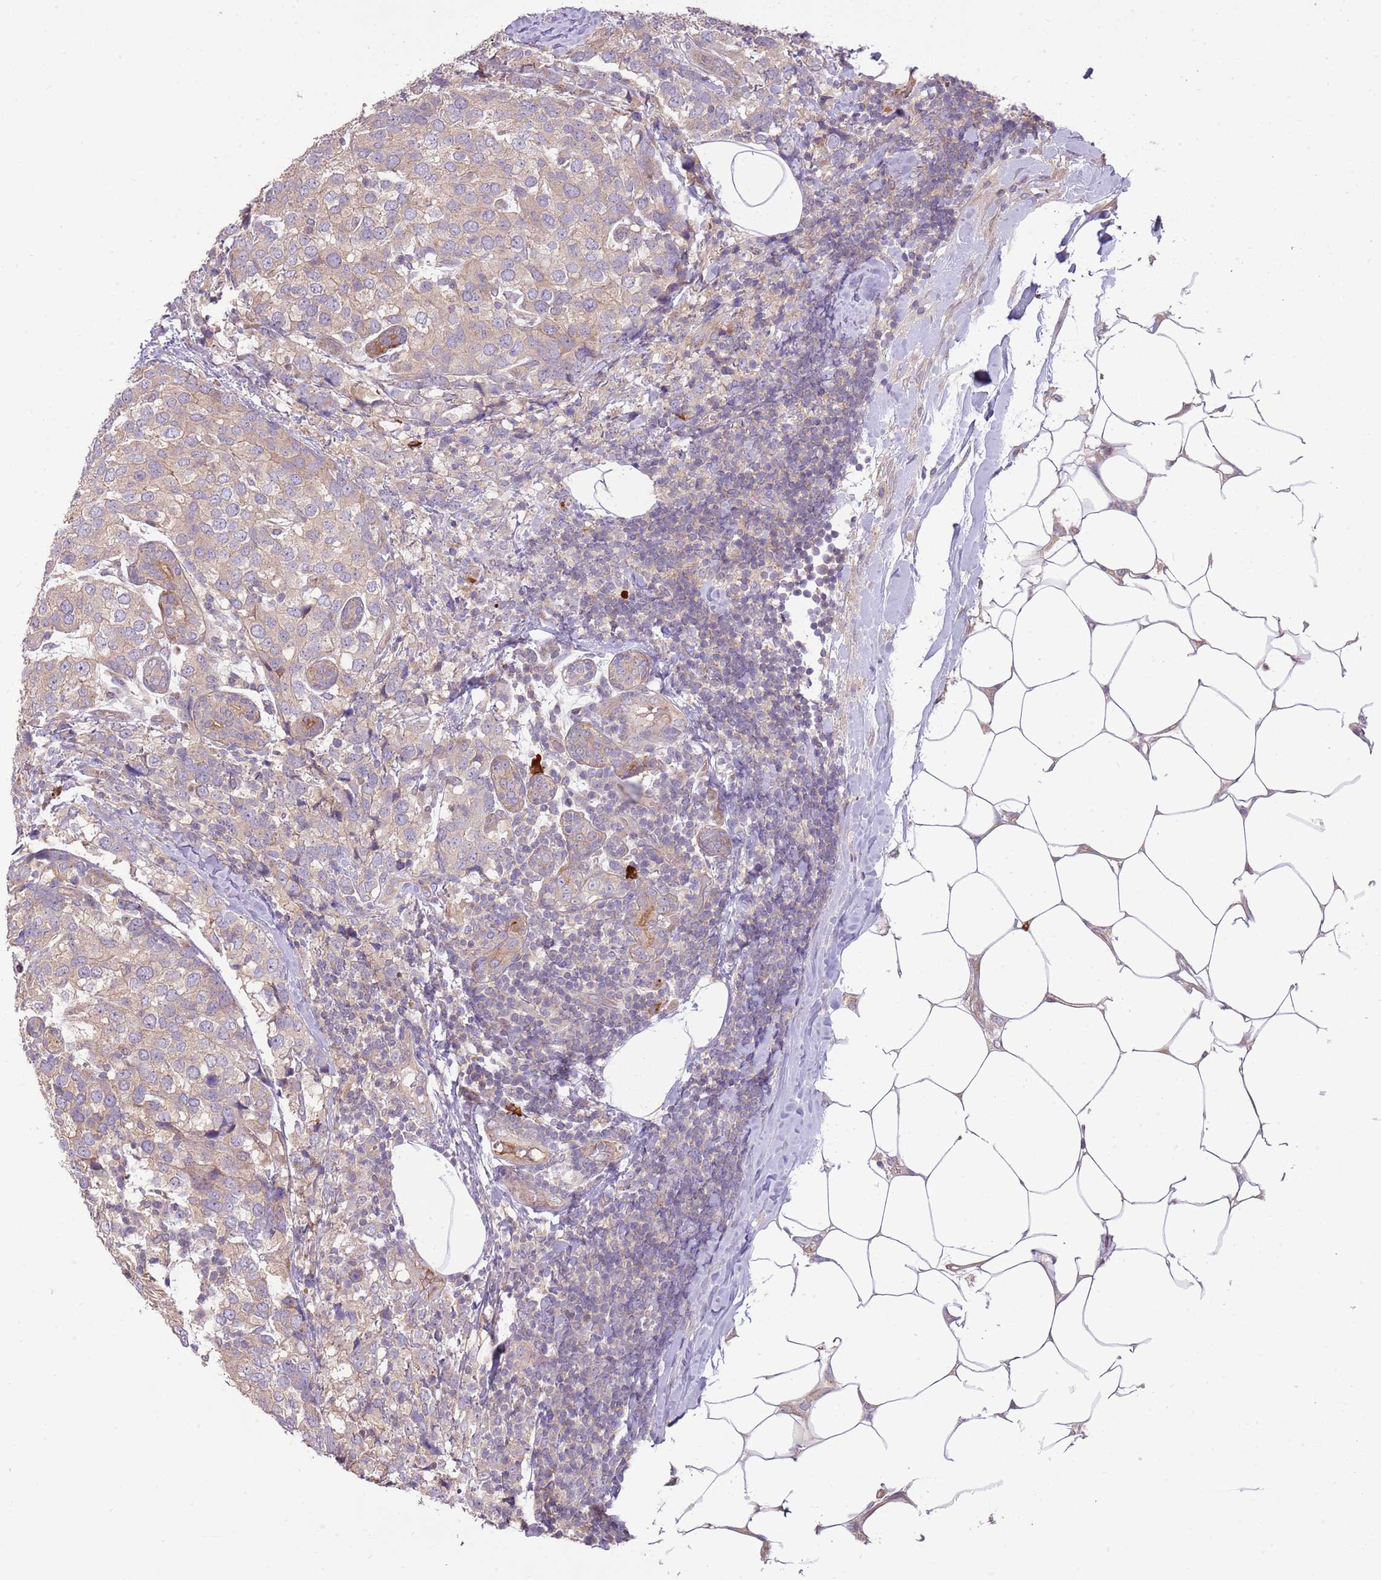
{"staining": {"intensity": "negative", "quantity": "none", "location": "none"}, "tissue": "breast cancer", "cell_type": "Tumor cells", "image_type": "cancer", "snomed": [{"axis": "morphology", "description": "Lobular carcinoma"}, {"axis": "topography", "description": "Breast"}], "caption": "This is an IHC micrograph of human breast lobular carcinoma. There is no expression in tumor cells.", "gene": "RNF128", "patient": {"sex": "female", "age": 59}}